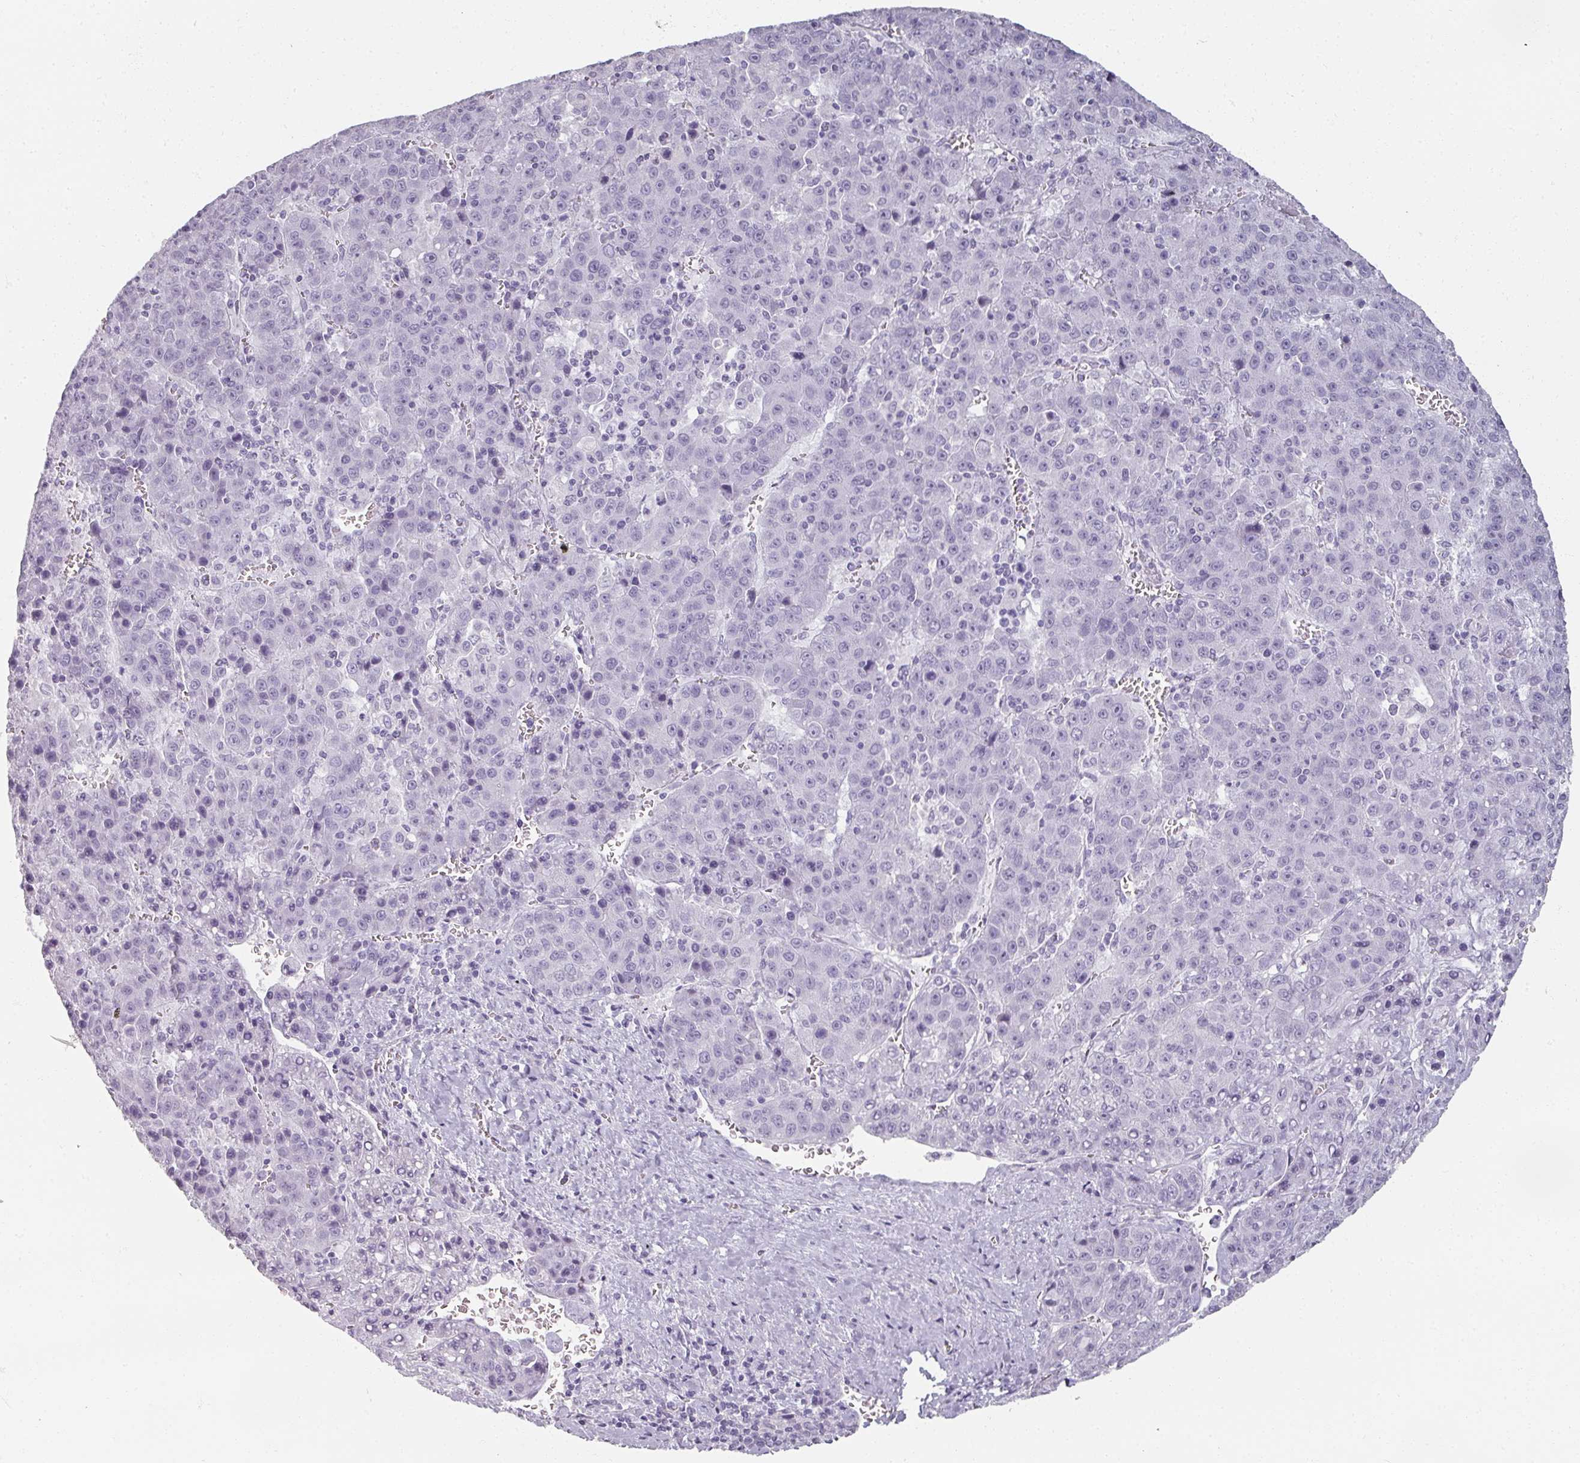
{"staining": {"intensity": "negative", "quantity": "none", "location": "none"}, "tissue": "liver cancer", "cell_type": "Tumor cells", "image_type": "cancer", "snomed": [{"axis": "morphology", "description": "Carcinoma, Hepatocellular, NOS"}, {"axis": "topography", "description": "Liver"}], "caption": "Immunohistochemical staining of liver hepatocellular carcinoma demonstrates no significant staining in tumor cells. (Stains: DAB IHC with hematoxylin counter stain, Microscopy: brightfield microscopy at high magnification).", "gene": "REG3G", "patient": {"sex": "female", "age": 53}}